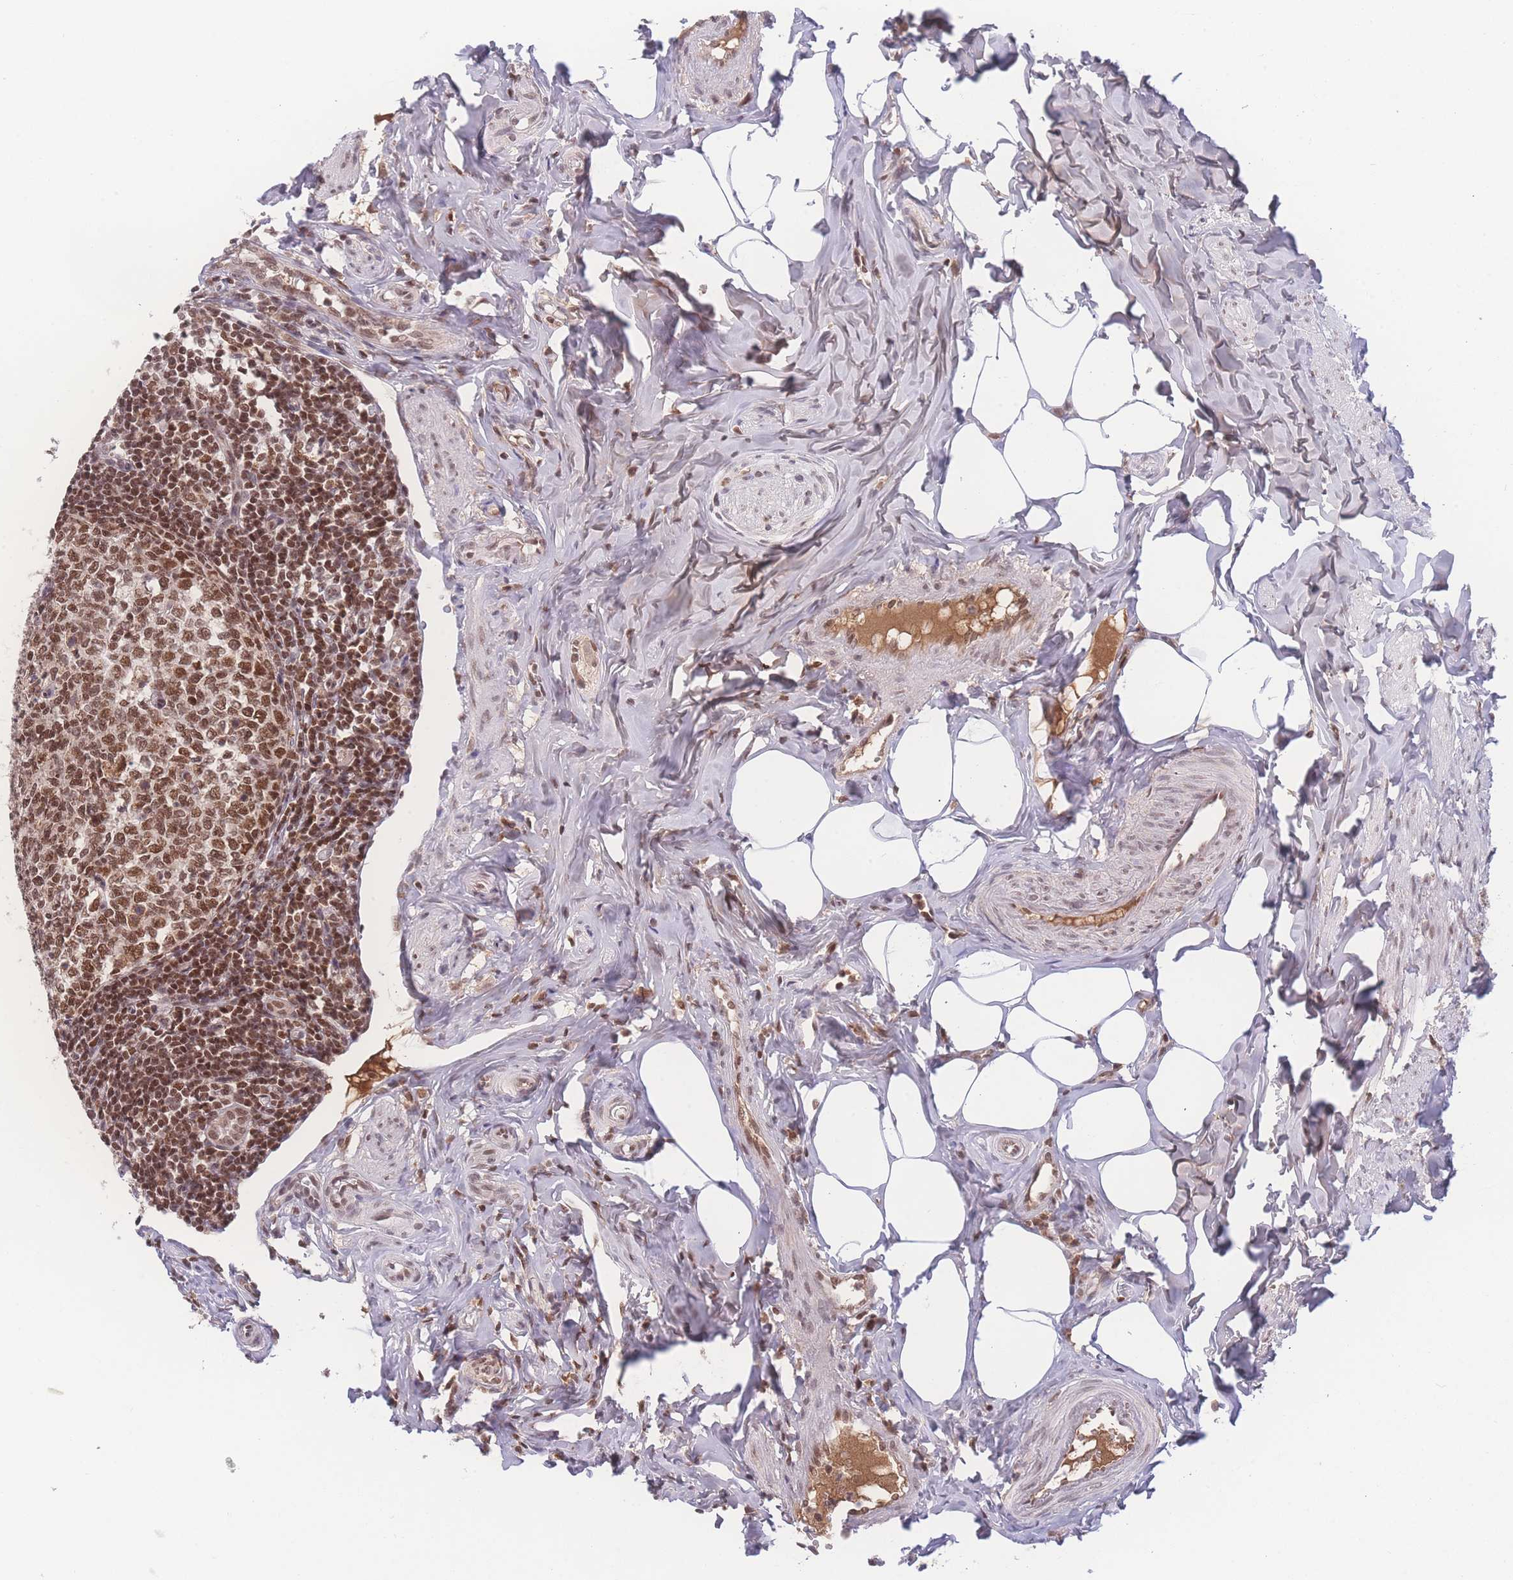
{"staining": {"intensity": "strong", "quantity": ">75%", "location": "nuclear"}, "tissue": "appendix", "cell_type": "Glandular cells", "image_type": "normal", "snomed": [{"axis": "morphology", "description": "Normal tissue, NOS"}, {"axis": "topography", "description": "Appendix"}], "caption": "A photomicrograph of human appendix stained for a protein shows strong nuclear brown staining in glandular cells.", "gene": "RAVER1", "patient": {"sex": "female", "age": 33}}